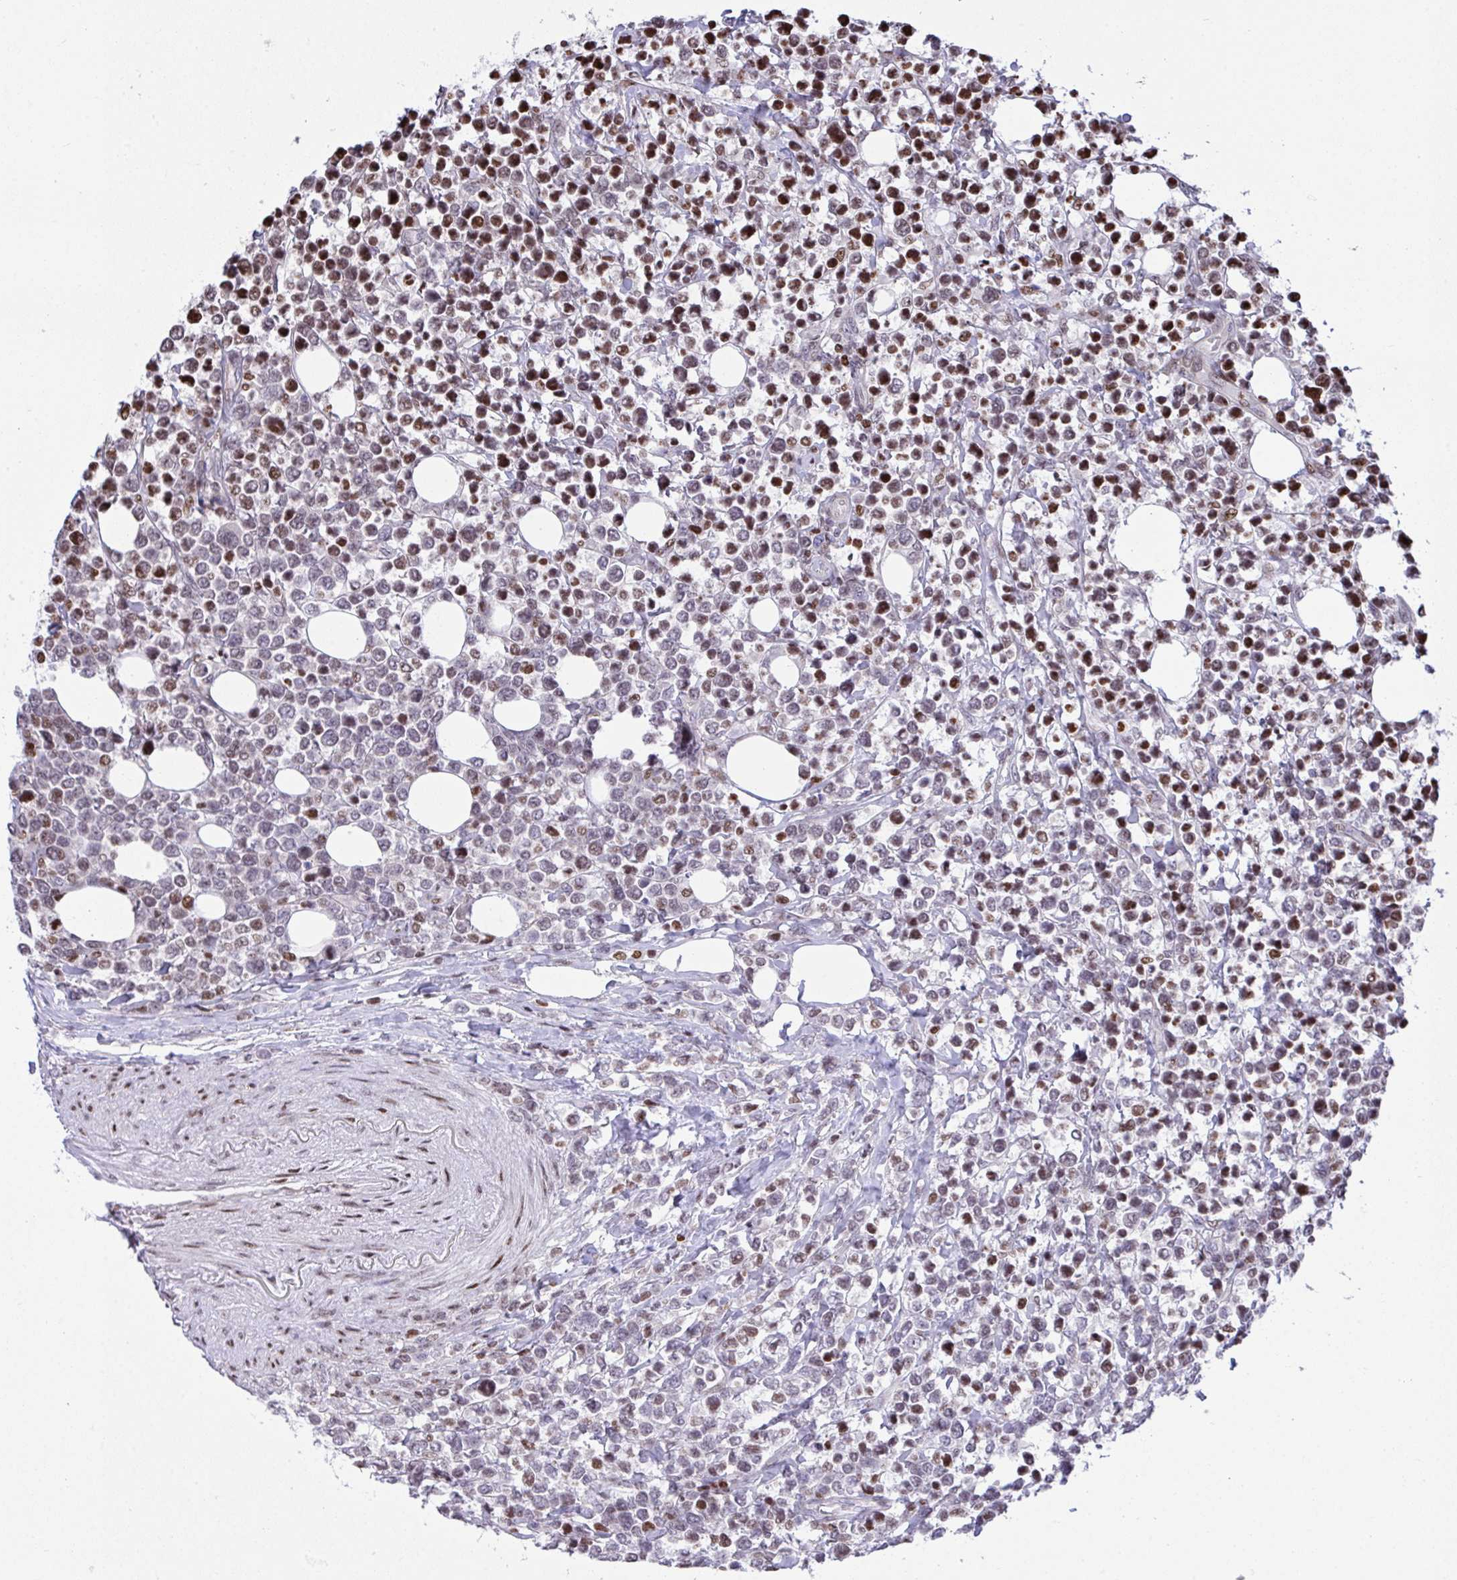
{"staining": {"intensity": "moderate", "quantity": ">75%", "location": "nuclear"}, "tissue": "lymphoma", "cell_type": "Tumor cells", "image_type": "cancer", "snomed": [{"axis": "morphology", "description": "Malignant lymphoma, non-Hodgkin's type, Low grade"}, {"axis": "topography", "description": "Lymph node"}], "caption": "Low-grade malignant lymphoma, non-Hodgkin's type stained with a protein marker demonstrates moderate staining in tumor cells.", "gene": "RAPGEF5", "patient": {"sex": "male", "age": 60}}